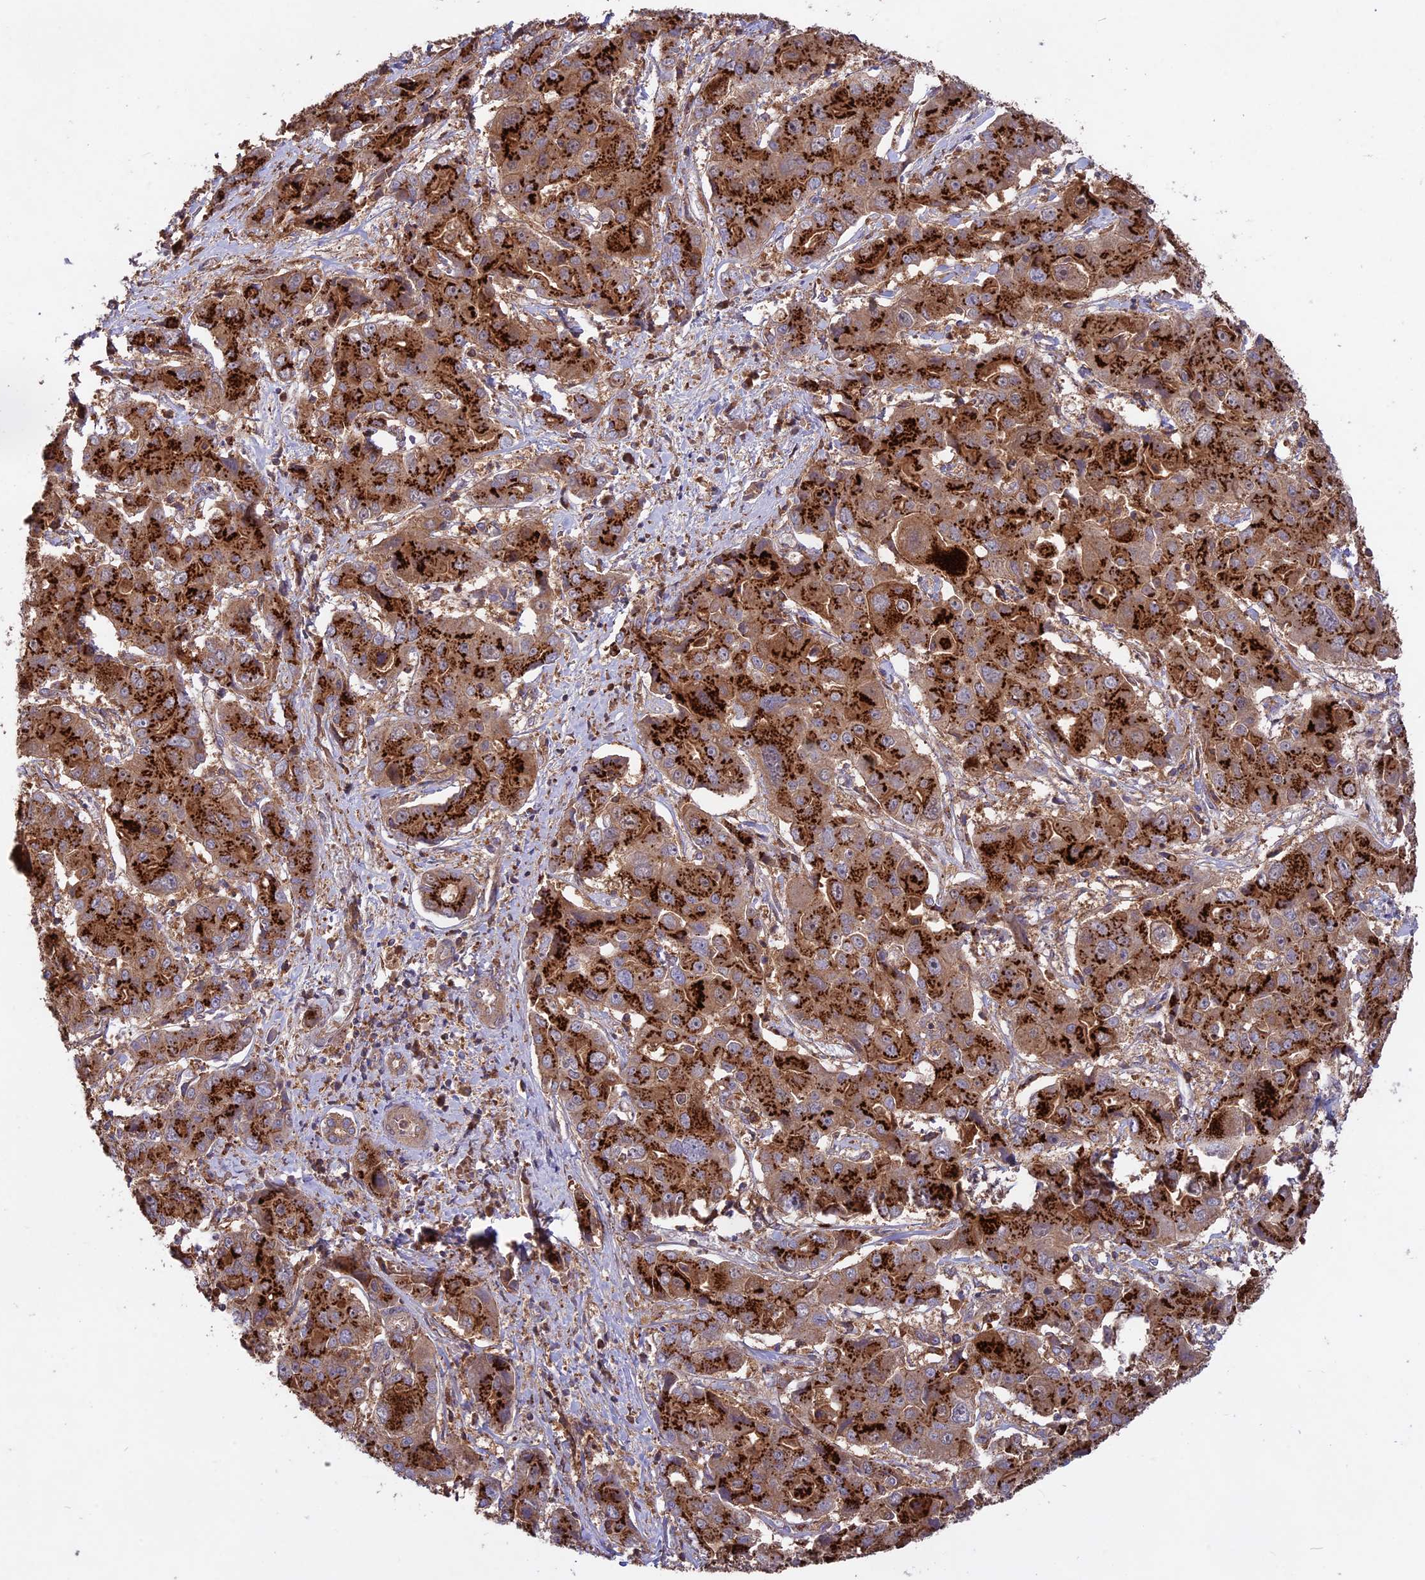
{"staining": {"intensity": "strong", "quantity": ">75%", "location": "cytoplasmic/membranous"}, "tissue": "liver cancer", "cell_type": "Tumor cells", "image_type": "cancer", "snomed": [{"axis": "morphology", "description": "Cholangiocarcinoma"}, {"axis": "topography", "description": "Liver"}], "caption": "Strong cytoplasmic/membranous expression for a protein is identified in approximately >75% of tumor cells of cholangiocarcinoma (liver) using IHC.", "gene": "NUDT8", "patient": {"sex": "male", "age": 67}}